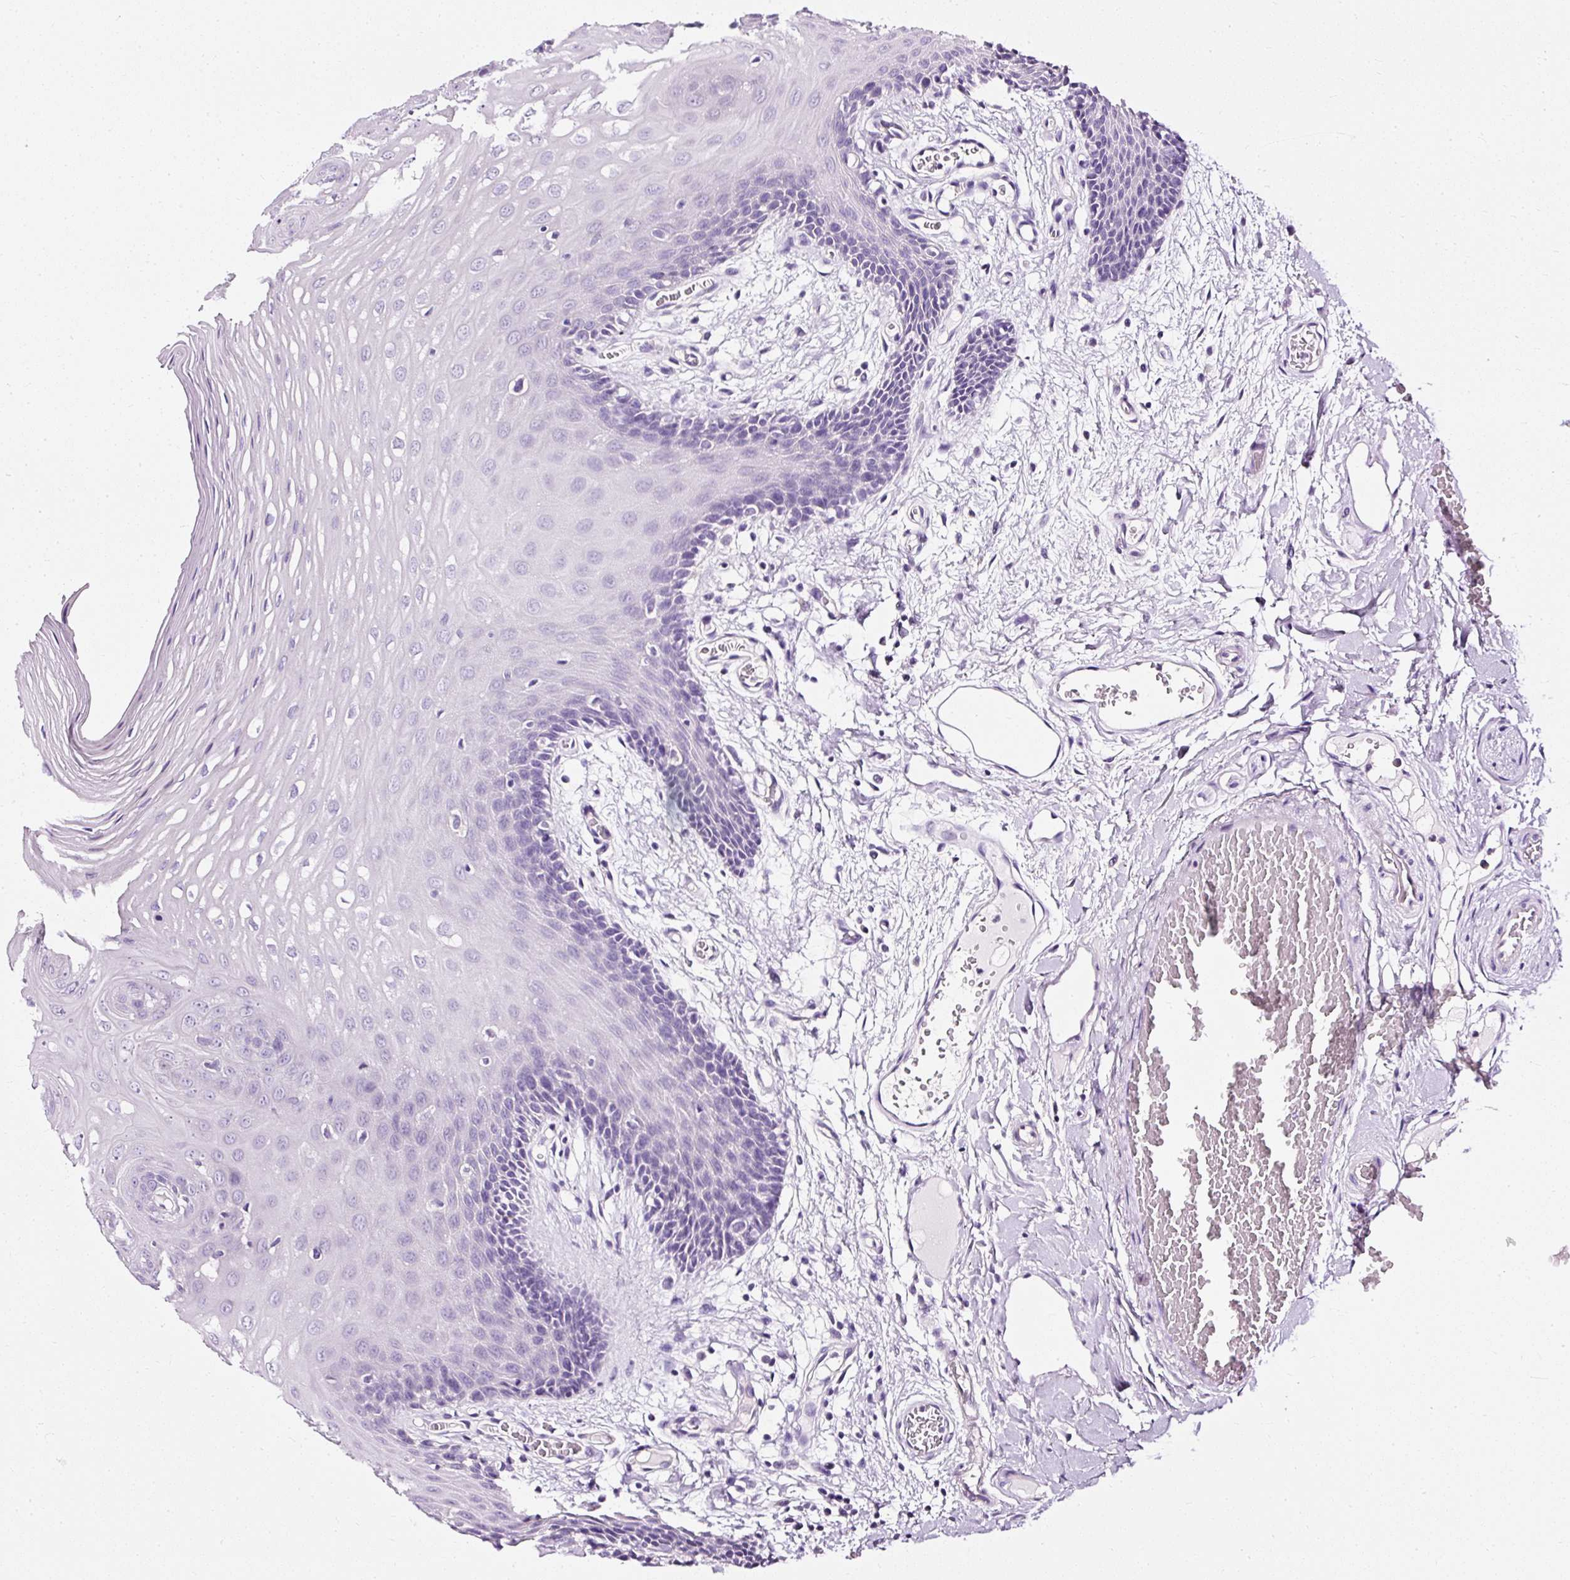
{"staining": {"intensity": "negative", "quantity": "none", "location": "none"}, "tissue": "oral mucosa", "cell_type": "Squamous epithelial cells", "image_type": "normal", "snomed": [{"axis": "morphology", "description": "Normal tissue, NOS"}, {"axis": "topography", "description": "Oral tissue"}, {"axis": "topography", "description": "Tounge, NOS"}], "caption": "IHC histopathology image of unremarkable oral mucosa stained for a protein (brown), which demonstrates no positivity in squamous epithelial cells. (DAB (3,3'-diaminobenzidine) IHC visualized using brightfield microscopy, high magnification).", "gene": "ATP2A1", "patient": {"sex": "female", "age": 60}}